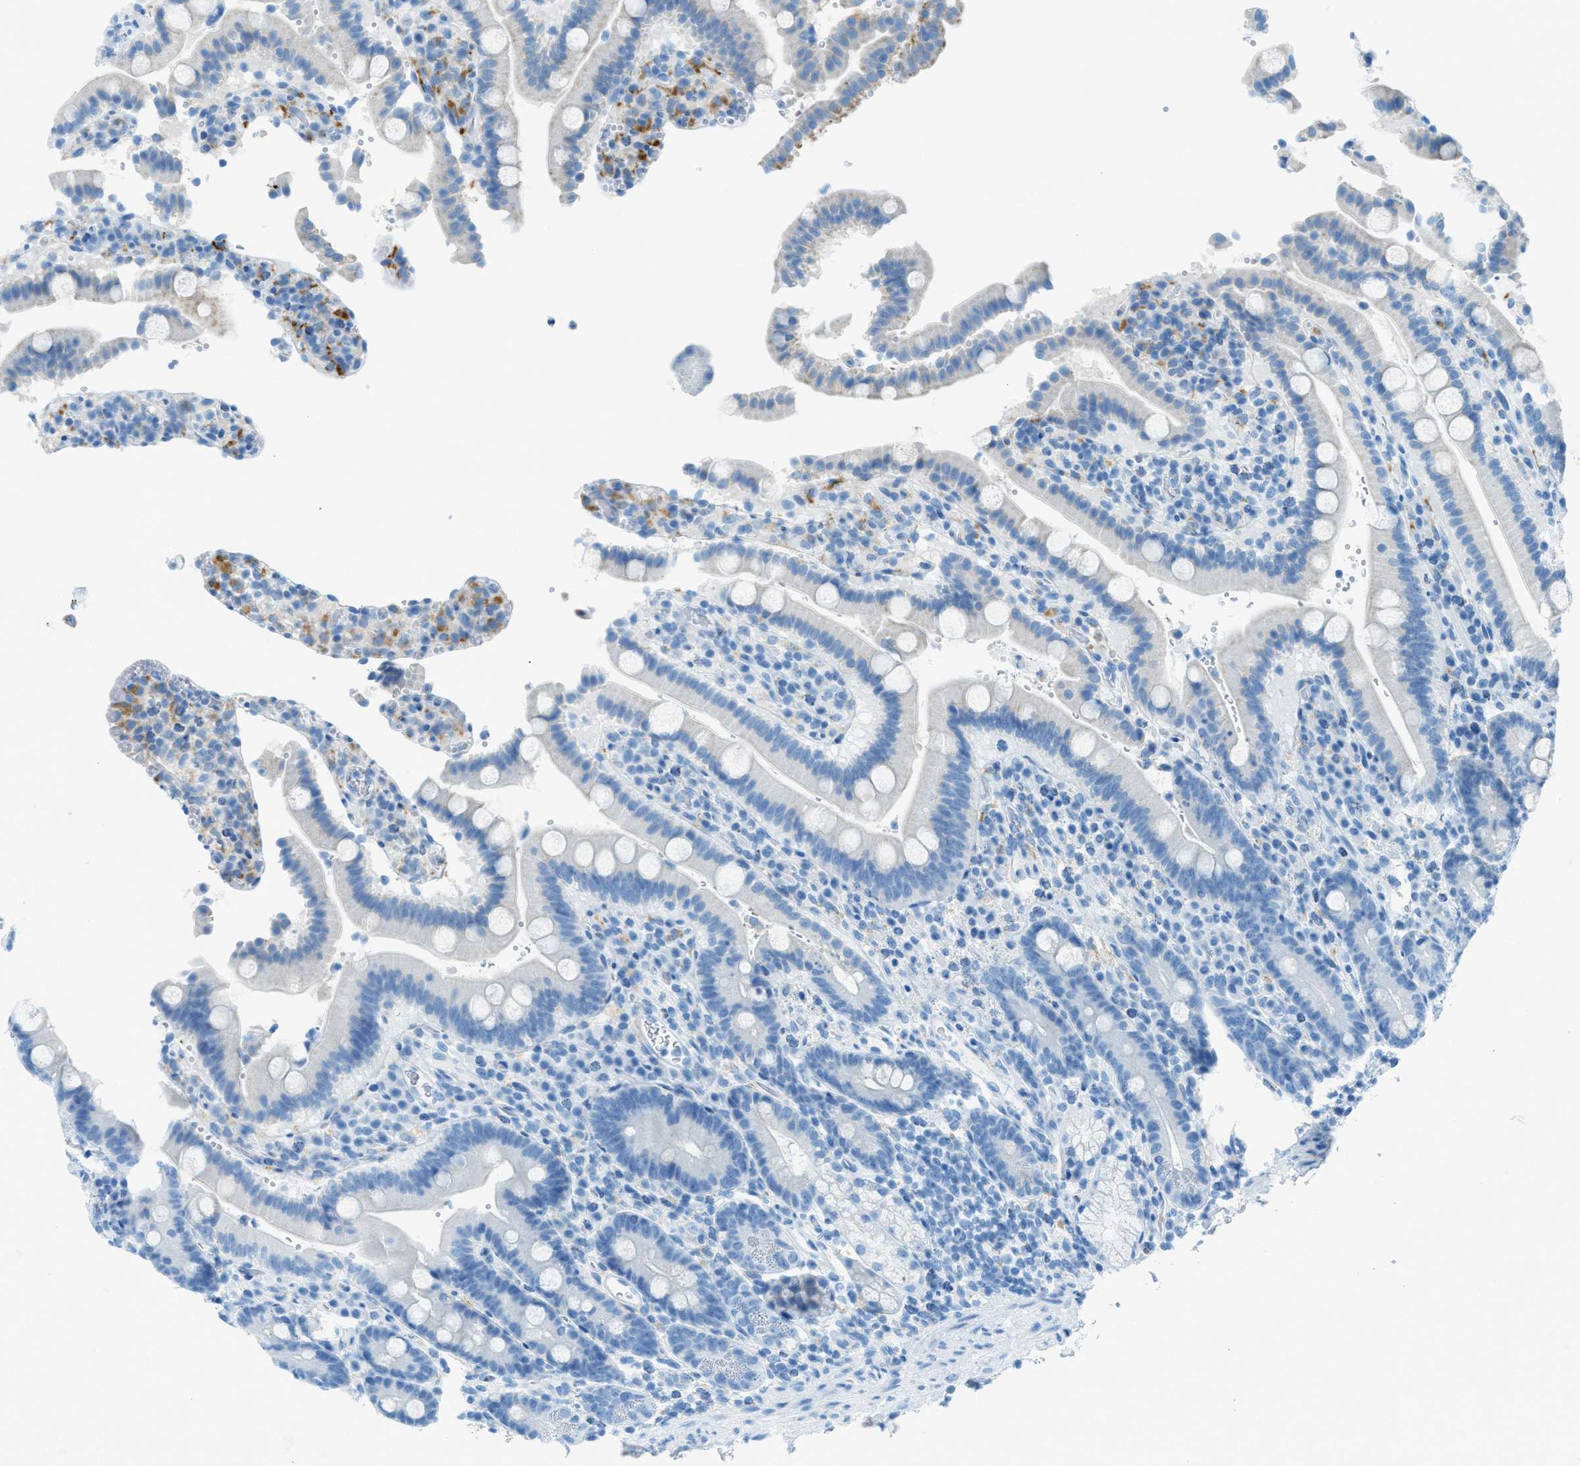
{"staining": {"intensity": "moderate", "quantity": "<25%", "location": "cytoplasmic/membranous"}, "tissue": "duodenum", "cell_type": "Glandular cells", "image_type": "normal", "snomed": [{"axis": "morphology", "description": "Normal tissue, NOS"}, {"axis": "topography", "description": "Small intestine, NOS"}], "caption": "Protein staining of normal duodenum displays moderate cytoplasmic/membranous expression in approximately <25% of glandular cells. (Brightfield microscopy of DAB IHC at high magnification).", "gene": "C21orf62", "patient": {"sex": "female", "age": 71}}